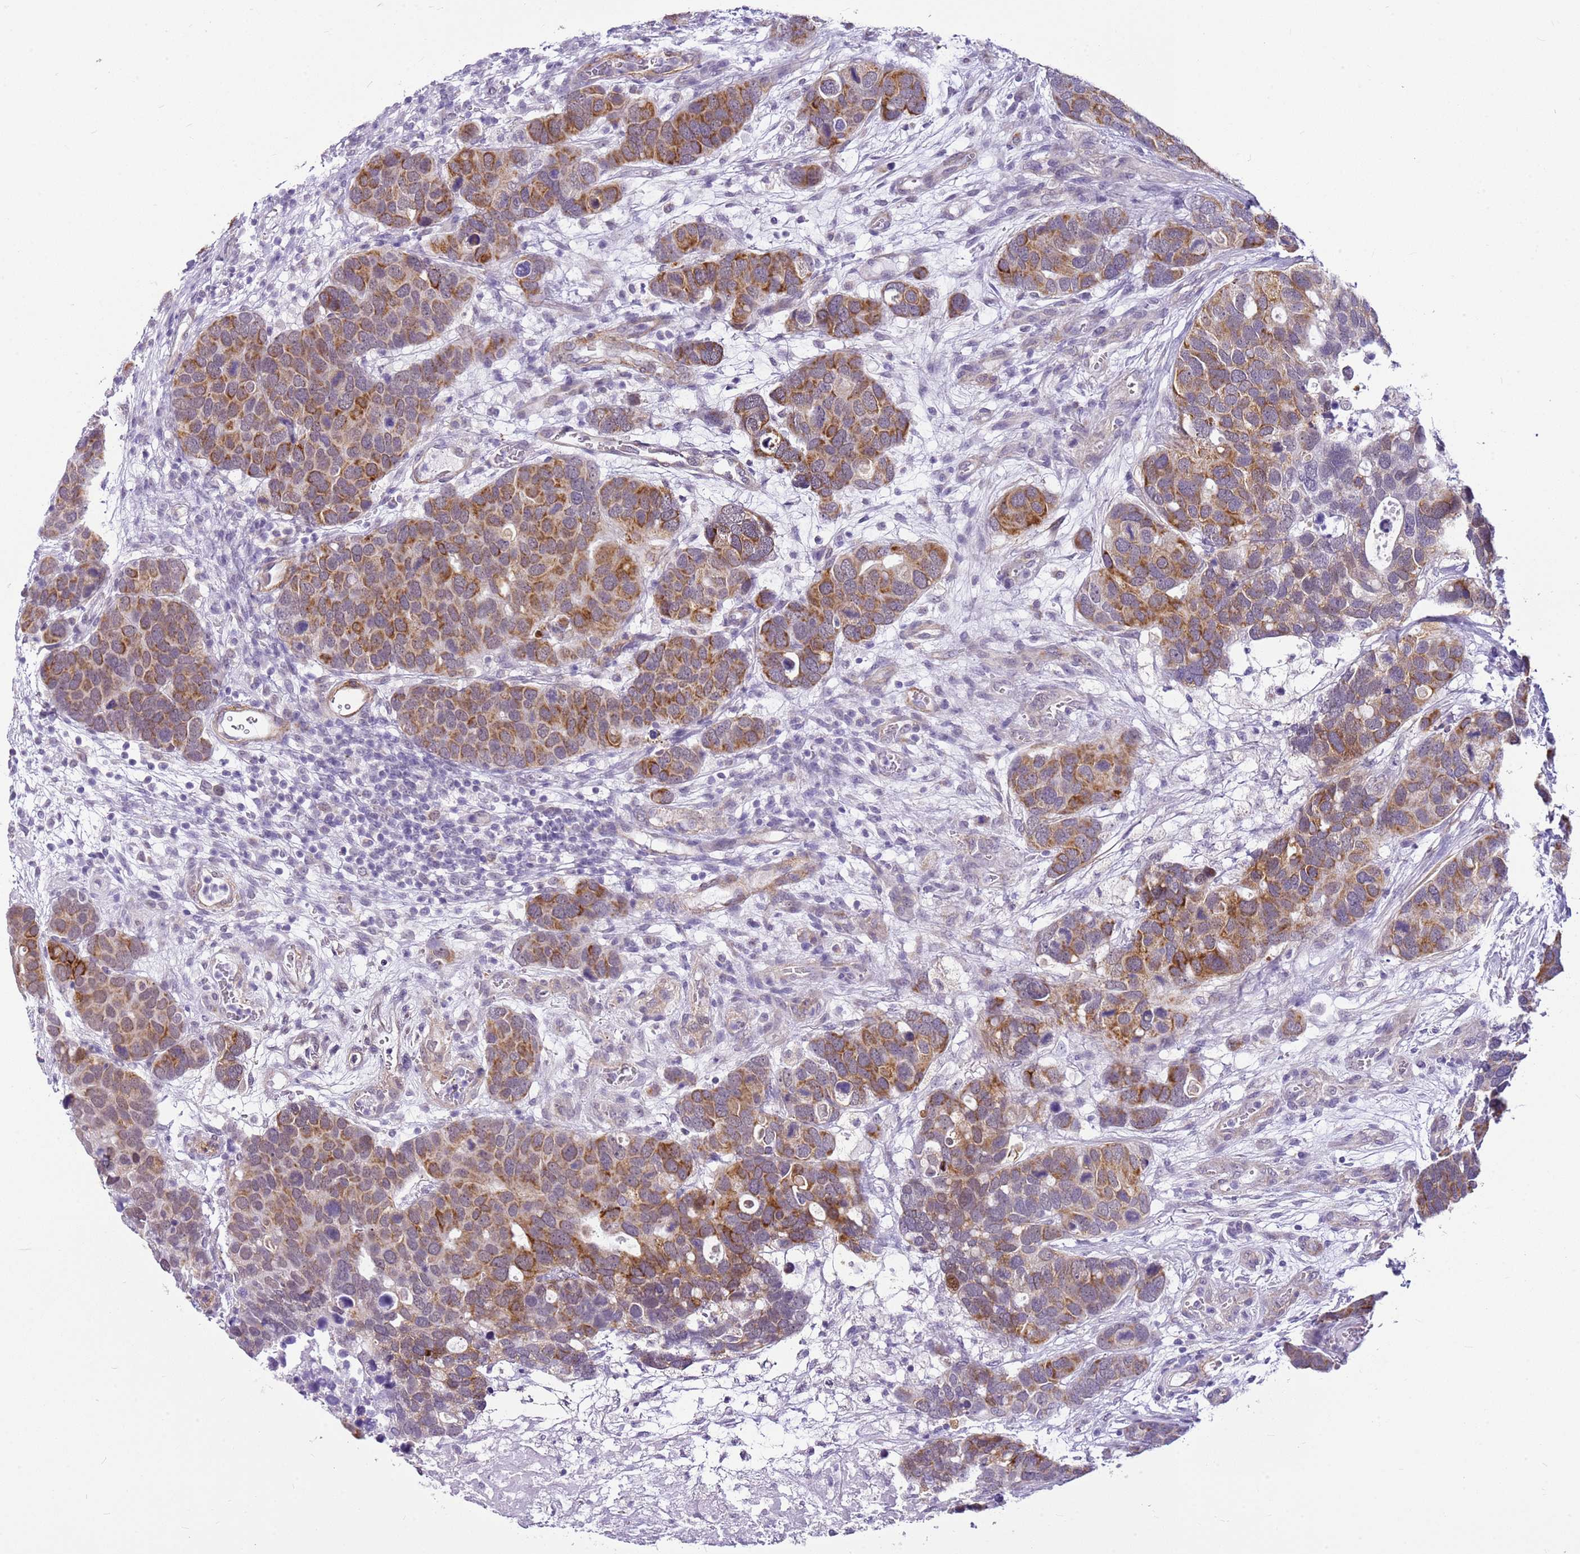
{"staining": {"intensity": "moderate", "quantity": ">75%", "location": "cytoplasmic/membranous"}, "tissue": "breast cancer", "cell_type": "Tumor cells", "image_type": "cancer", "snomed": [{"axis": "morphology", "description": "Duct carcinoma"}, {"axis": "topography", "description": "Breast"}], "caption": "Approximately >75% of tumor cells in breast cancer (intraductal carcinoma) reveal moderate cytoplasmic/membranous protein expression as visualized by brown immunohistochemical staining.", "gene": "SMIM4", "patient": {"sex": "female", "age": 83}}